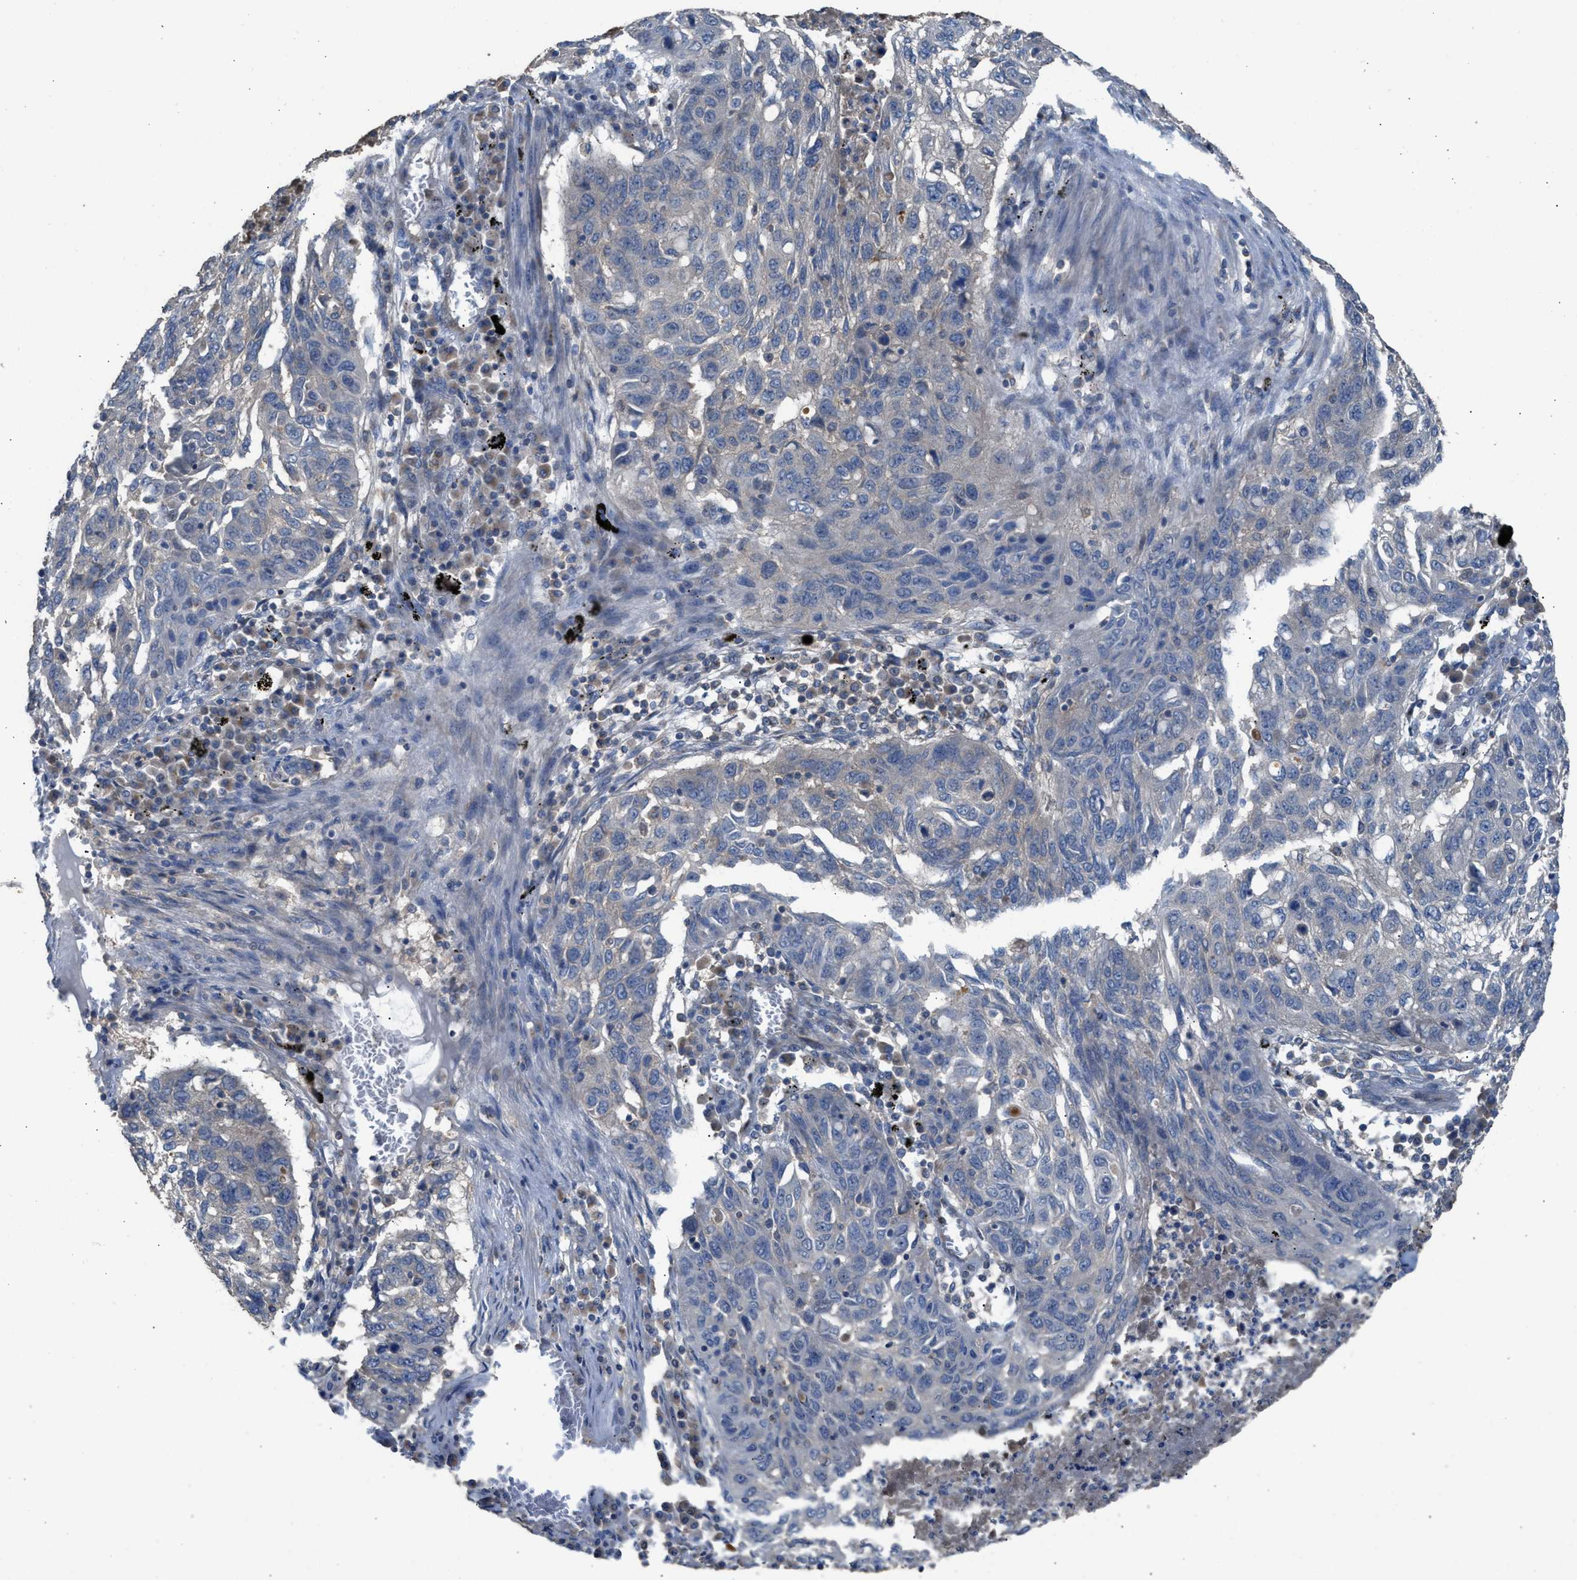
{"staining": {"intensity": "negative", "quantity": "none", "location": "none"}, "tissue": "lung cancer", "cell_type": "Tumor cells", "image_type": "cancer", "snomed": [{"axis": "morphology", "description": "Squamous cell carcinoma, NOS"}, {"axis": "topography", "description": "Lung"}], "caption": "An immunohistochemistry (IHC) micrograph of lung cancer (squamous cell carcinoma) is shown. There is no staining in tumor cells of lung cancer (squamous cell carcinoma).", "gene": "TPK1", "patient": {"sex": "female", "age": 63}}